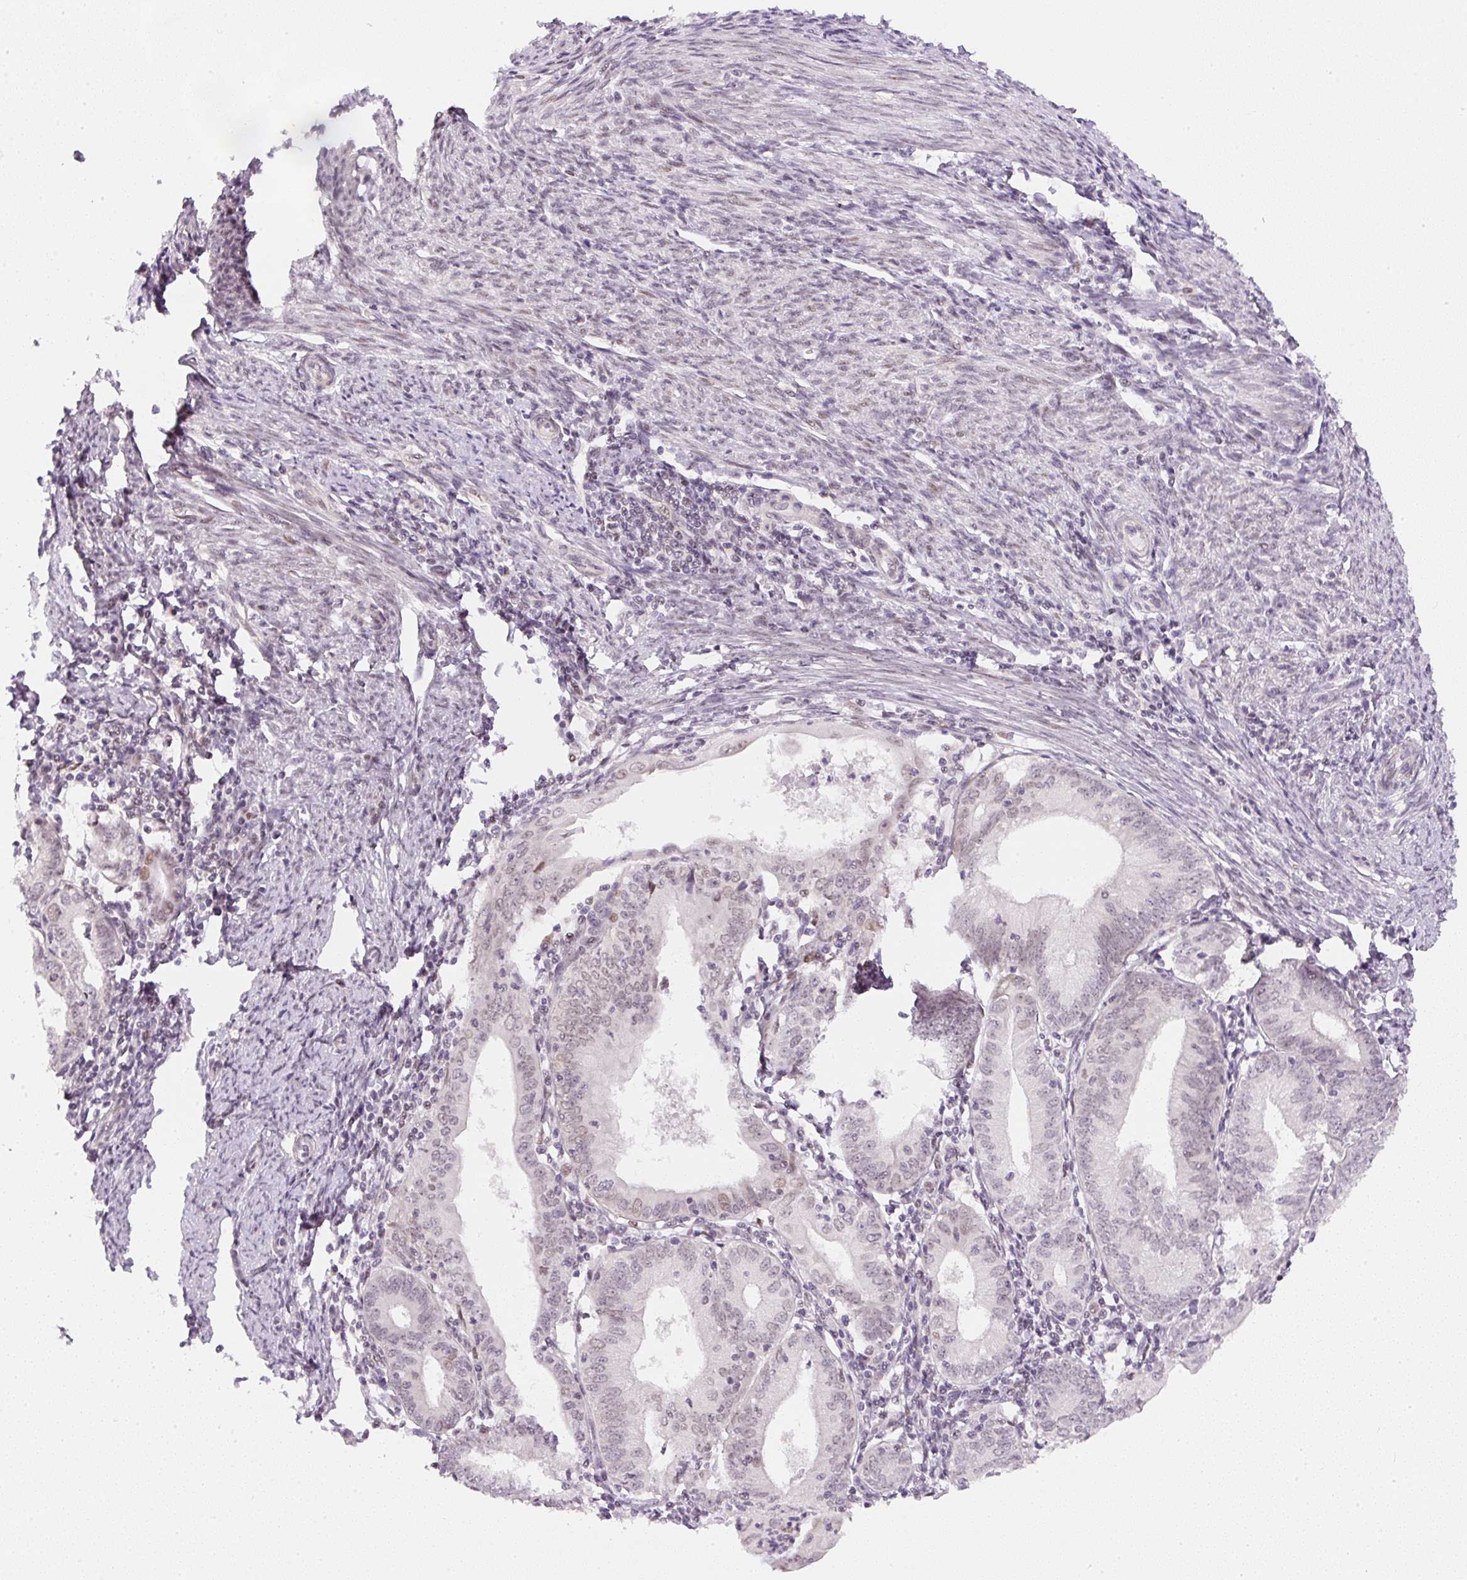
{"staining": {"intensity": "moderate", "quantity": "25%-75%", "location": "nuclear"}, "tissue": "endometrial cancer", "cell_type": "Tumor cells", "image_type": "cancer", "snomed": [{"axis": "morphology", "description": "Adenocarcinoma, NOS"}, {"axis": "topography", "description": "Endometrium"}], "caption": "Endometrial cancer stained with a brown dye displays moderate nuclear positive positivity in about 25%-75% of tumor cells.", "gene": "DPPA4", "patient": {"sex": "female", "age": 60}}